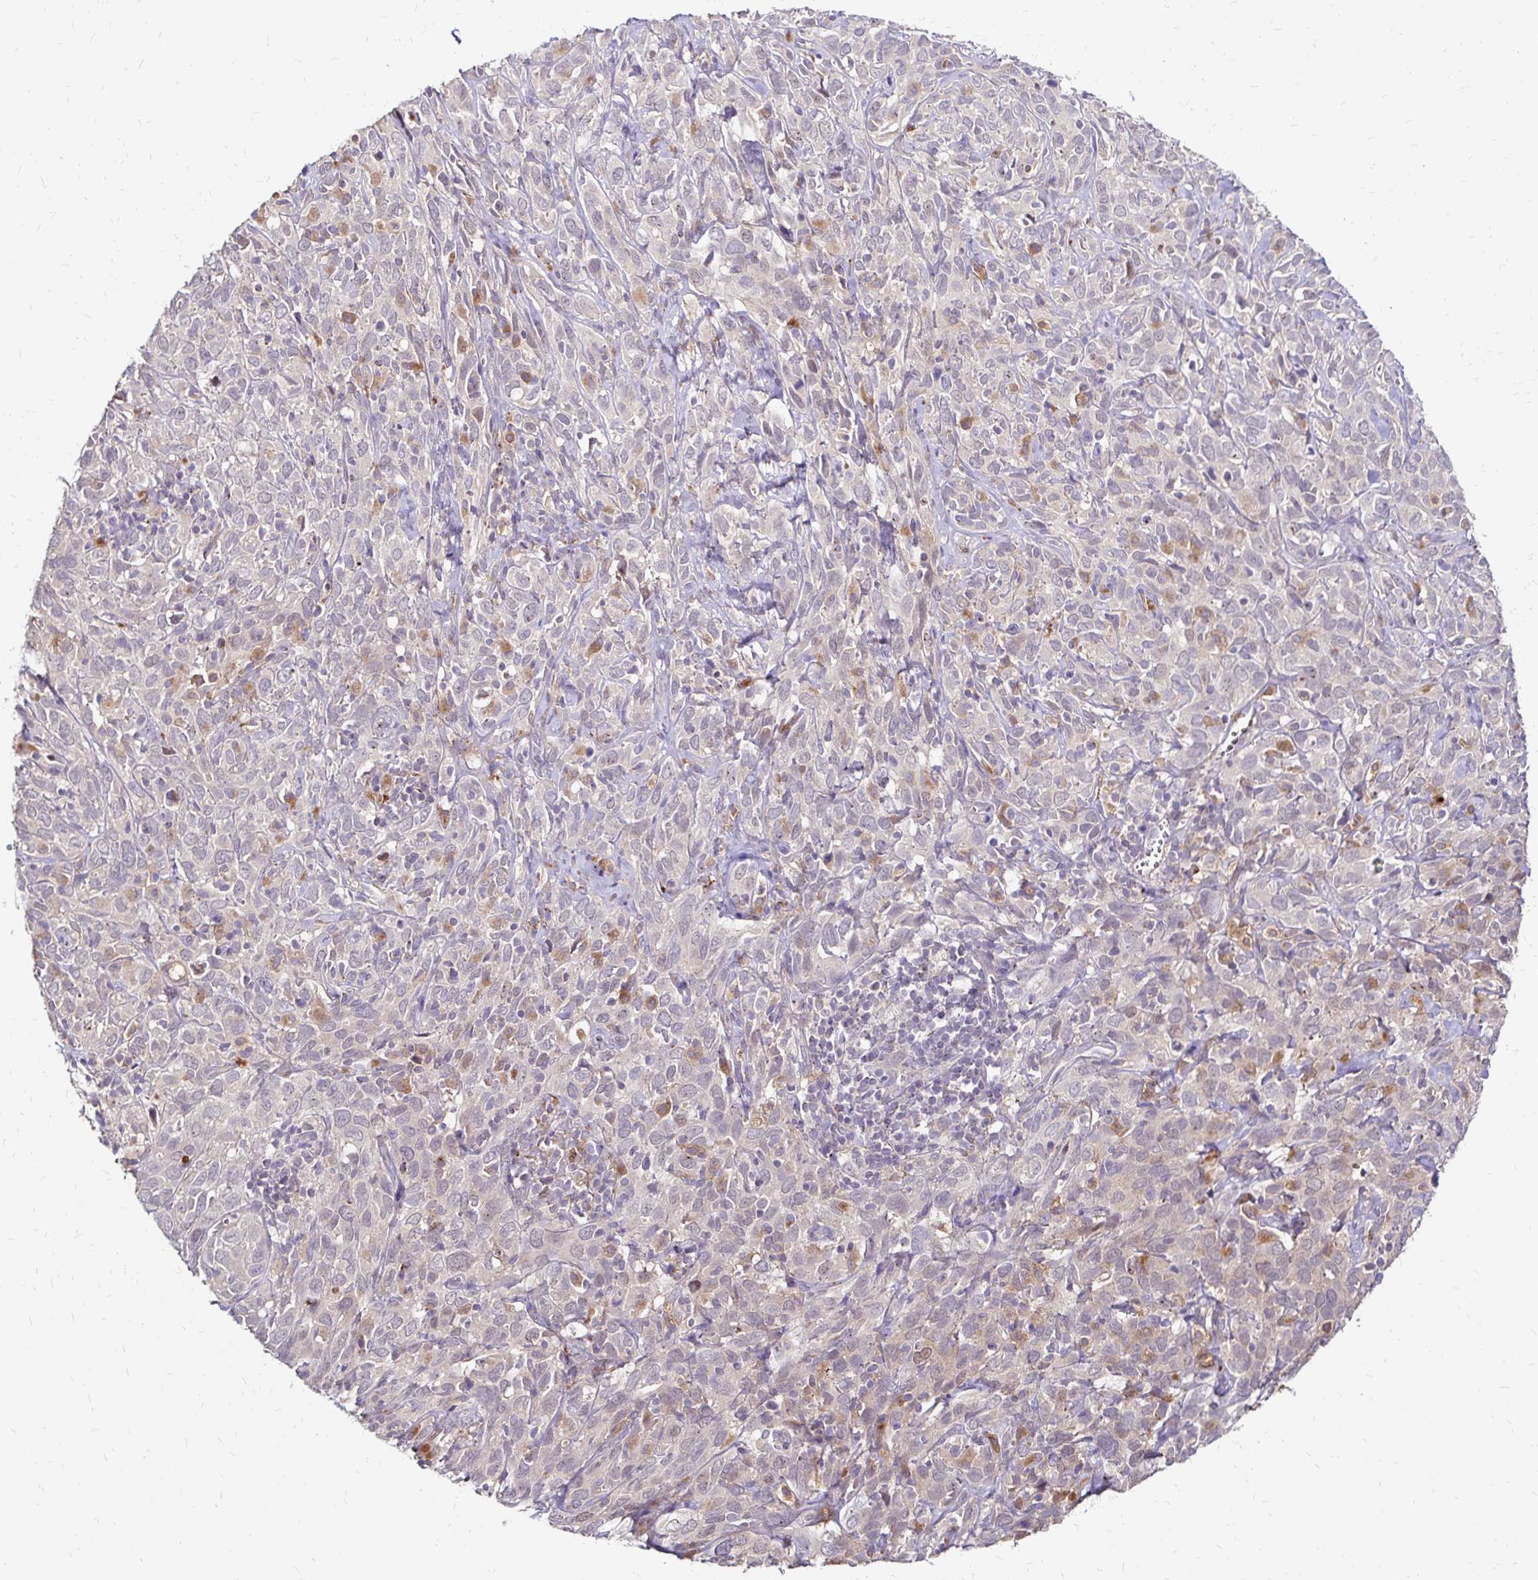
{"staining": {"intensity": "moderate", "quantity": "<25%", "location": "cytoplasmic/membranous"}, "tissue": "cervical cancer", "cell_type": "Tumor cells", "image_type": "cancer", "snomed": [{"axis": "morphology", "description": "Normal tissue, NOS"}, {"axis": "morphology", "description": "Squamous cell carcinoma, NOS"}, {"axis": "topography", "description": "Cervix"}], "caption": "Immunohistochemistry image of cervical cancer stained for a protein (brown), which demonstrates low levels of moderate cytoplasmic/membranous positivity in about <25% of tumor cells.", "gene": "IDUA", "patient": {"sex": "female", "age": 51}}